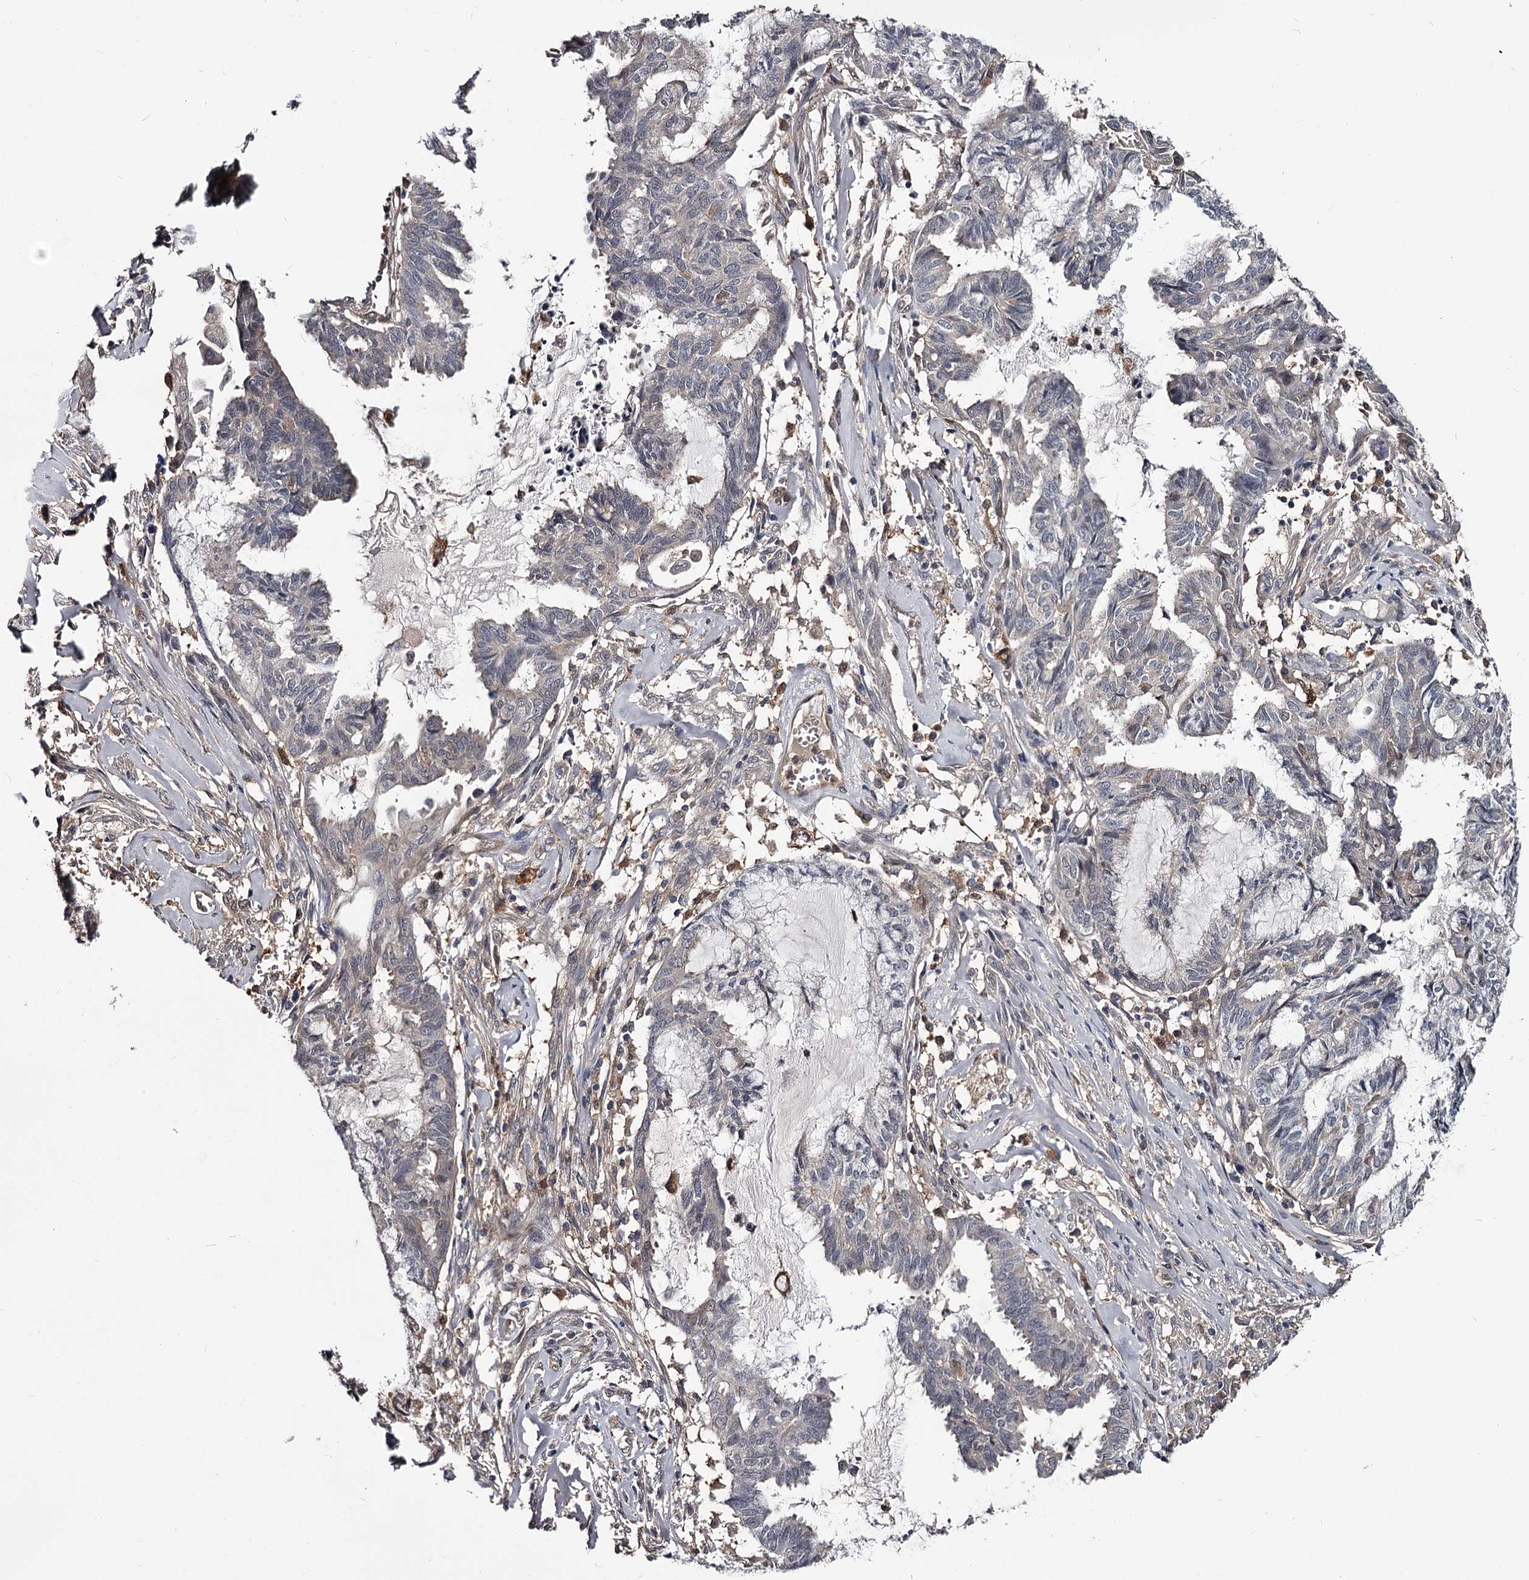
{"staining": {"intensity": "negative", "quantity": "none", "location": "none"}, "tissue": "endometrial cancer", "cell_type": "Tumor cells", "image_type": "cancer", "snomed": [{"axis": "morphology", "description": "Adenocarcinoma, NOS"}, {"axis": "topography", "description": "Endometrium"}], "caption": "A high-resolution histopathology image shows IHC staining of endometrial cancer, which reveals no significant expression in tumor cells. (DAB (3,3'-diaminobenzidine) immunohistochemistry (IHC) visualized using brightfield microscopy, high magnification).", "gene": "GSTO1", "patient": {"sex": "female", "age": 86}}